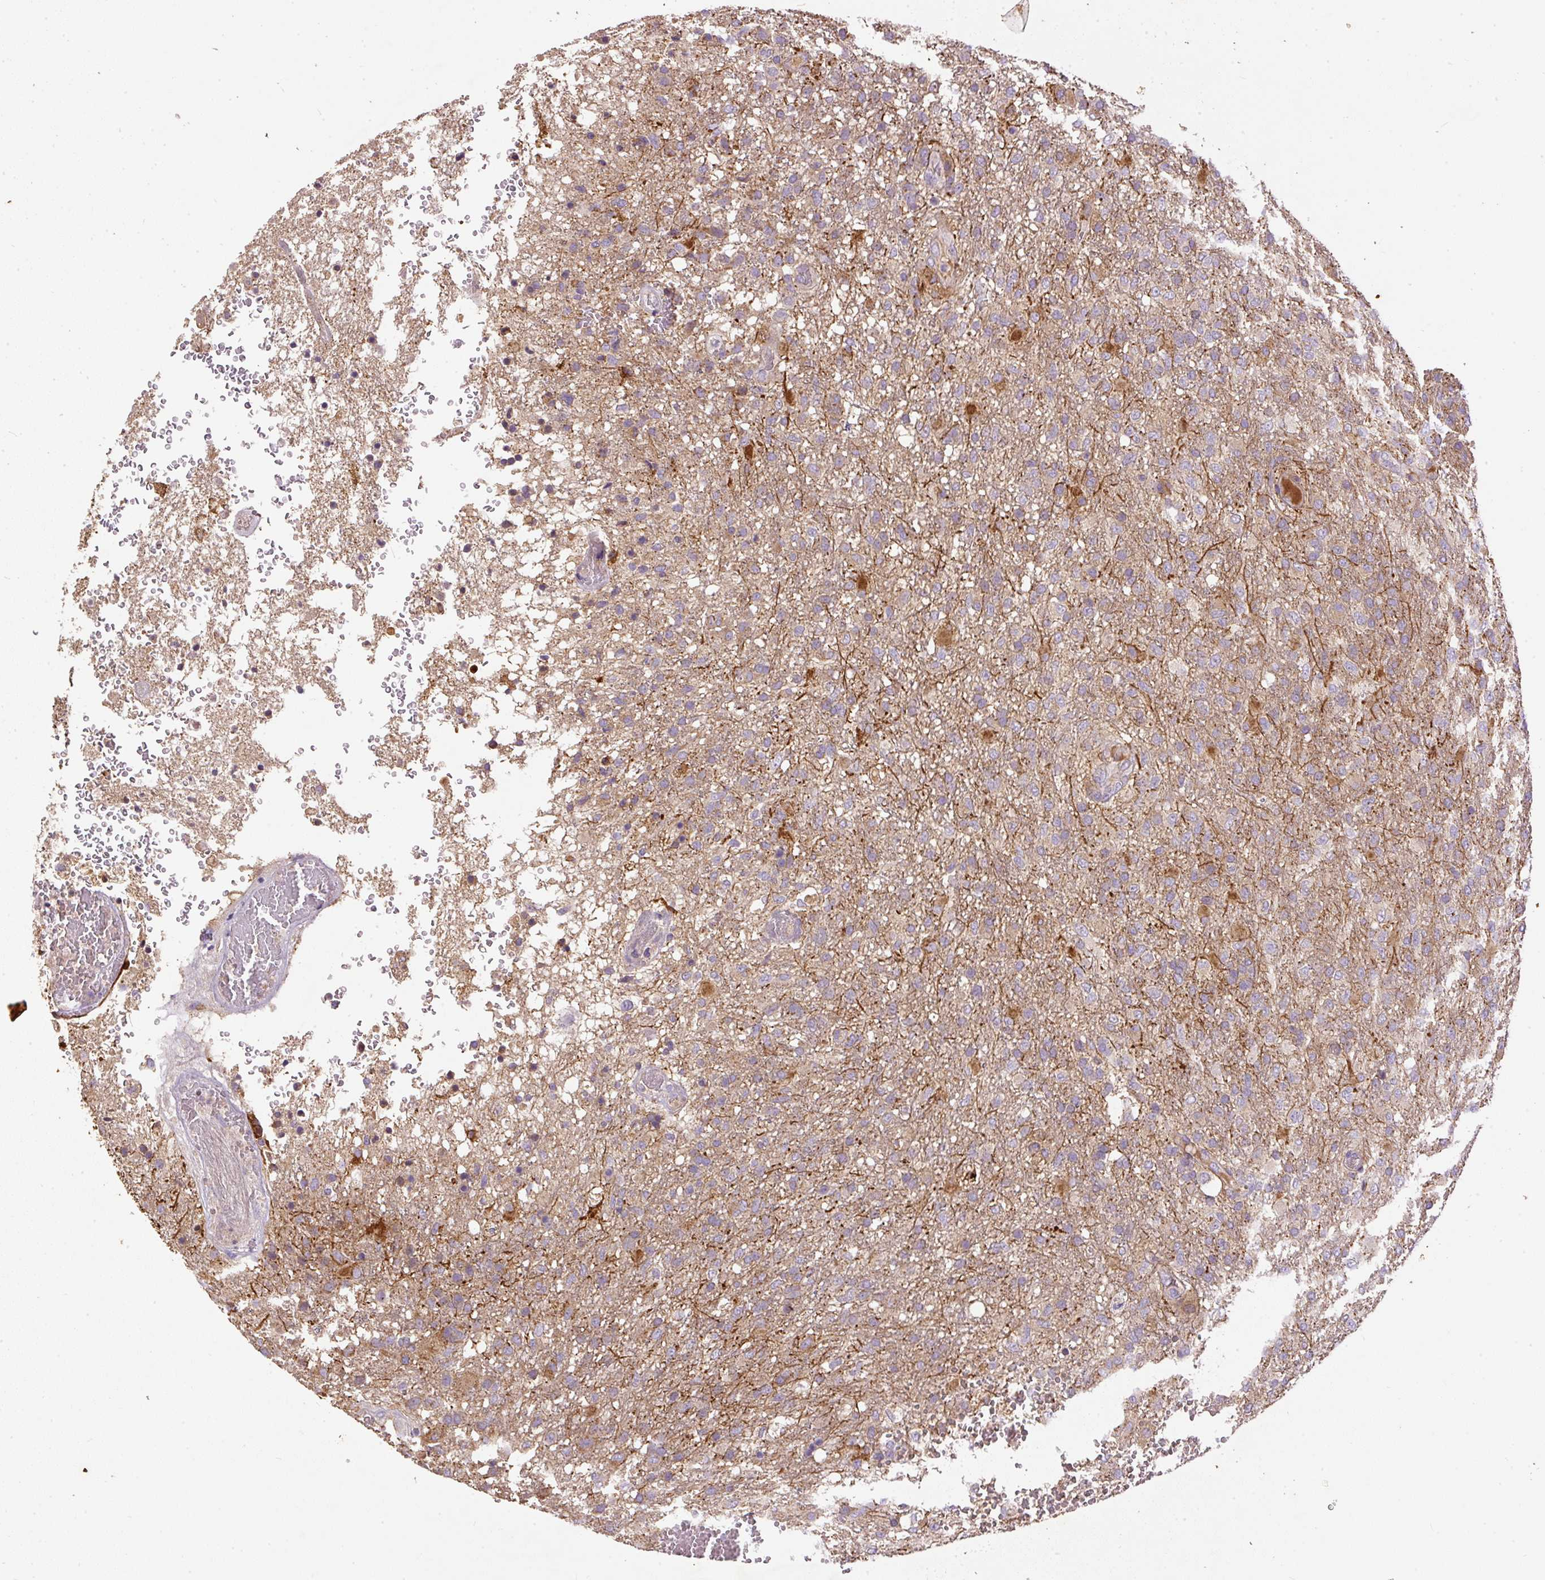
{"staining": {"intensity": "weak", "quantity": ">75%", "location": "cytoplasmic/membranous"}, "tissue": "glioma", "cell_type": "Tumor cells", "image_type": "cancer", "snomed": [{"axis": "morphology", "description": "Glioma, malignant, High grade"}, {"axis": "topography", "description": "Brain"}], "caption": "Immunohistochemical staining of glioma exhibits low levels of weak cytoplasmic/membranous protein staining in approximately >75% of tumor cells.", "gene": "DAPK1", "patient": {"sex": "female", "age": 74}}